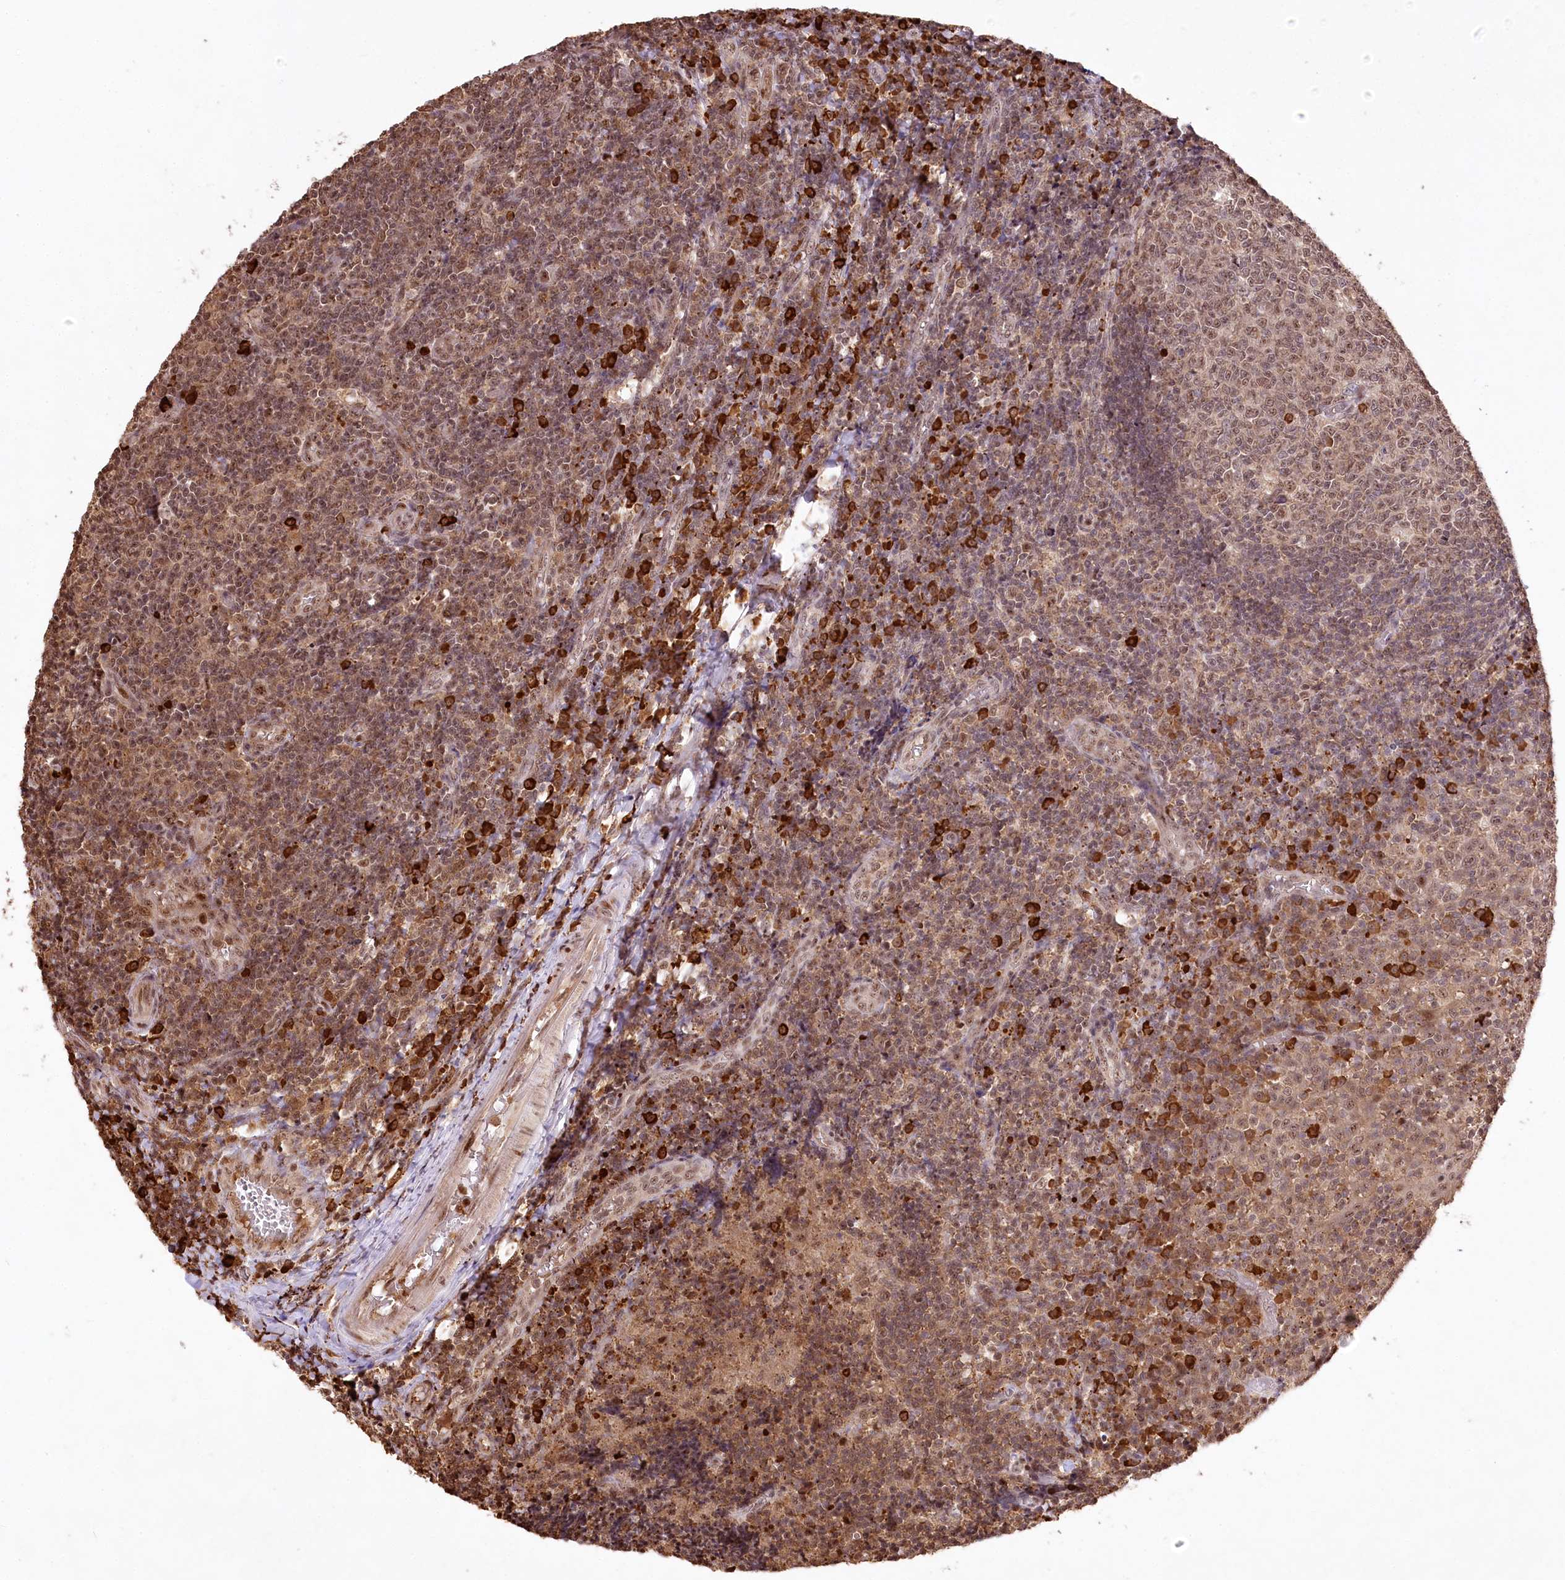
{"staining": {"intensity": "weak", "quantity": ">75%", "location": "cytoplasmic/membranous,nuclear"}, "tissue": "tonsil", "cell_type": "Germinal center cells", "image_type": "normal", "snomed": [{"axis": "morphology", "description": "Normal tissue, NOS"}, {"axis": "topography", "description": "Tonsil"}], "caption": "Protein expression analysis of normal human tonsil reveals weak cytoplasmic/membranous,nuclear expression in approximately >75% of germinal center cells.", "gene": "PYROXD1", "patient": {"sex": "female", "age": 19}}